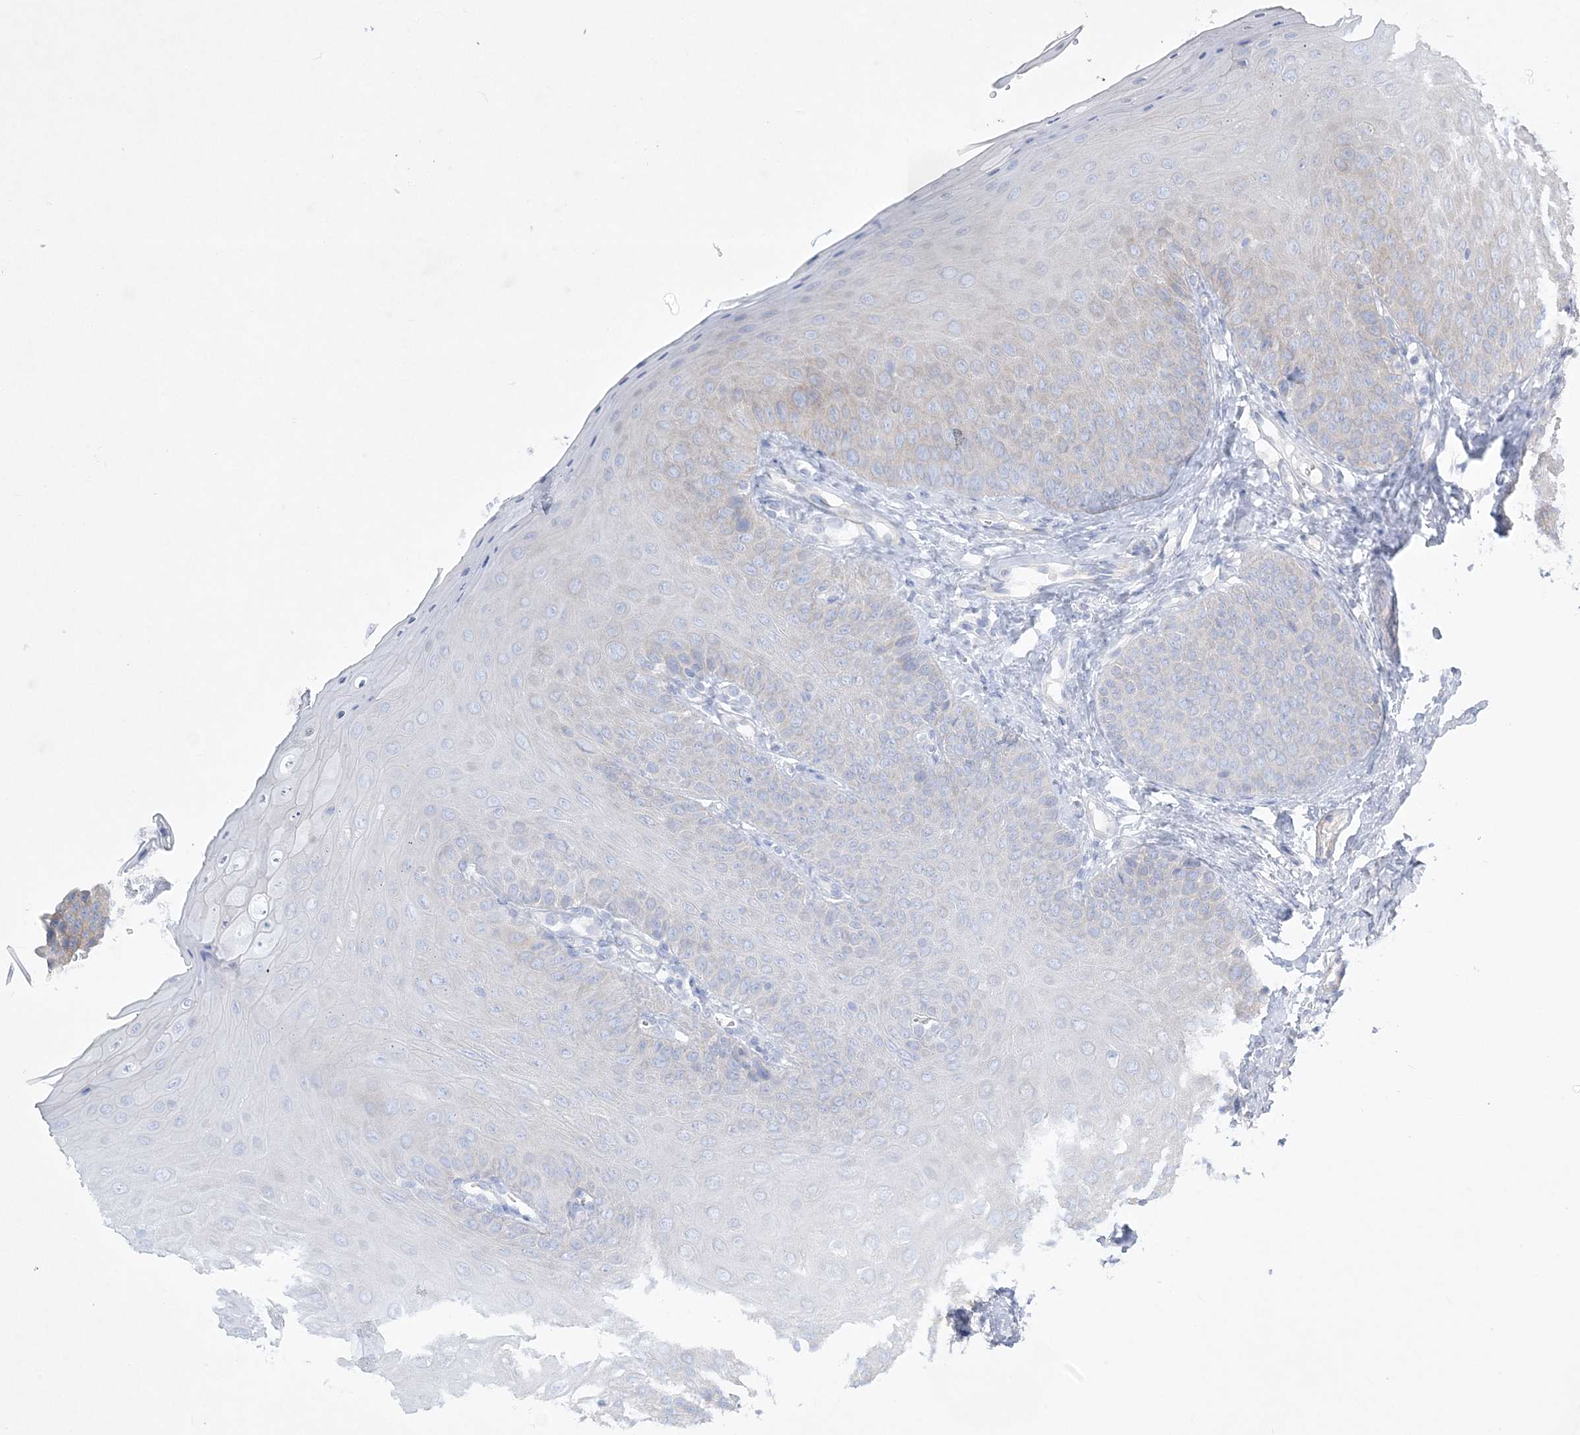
{"staining": {"intensity": "weak", "quantity": "<25%", "location": "cytoplasmic/membranous"}, "tissue": "oral mucosa", "cell_type": "Squamous epithelial cells", "image_type": "normal", "snomed": [{"axis": "morphology", "description": "Normal tissue, NOS"}, {"axis": "topography", "description": "Oral tissue"}], "caption": "Immunohistochemistry (IHC) of unremarkable human oral mucosa reveals no positivity in squamous epithelial cells. The staining is performed using DAB (3,3'-diaminobenzidine) brown chromogen with nuclei counter-stained in using hematoxylin.", "gene": "FARSB", "patient": {"sex": "female", "age": 68}}